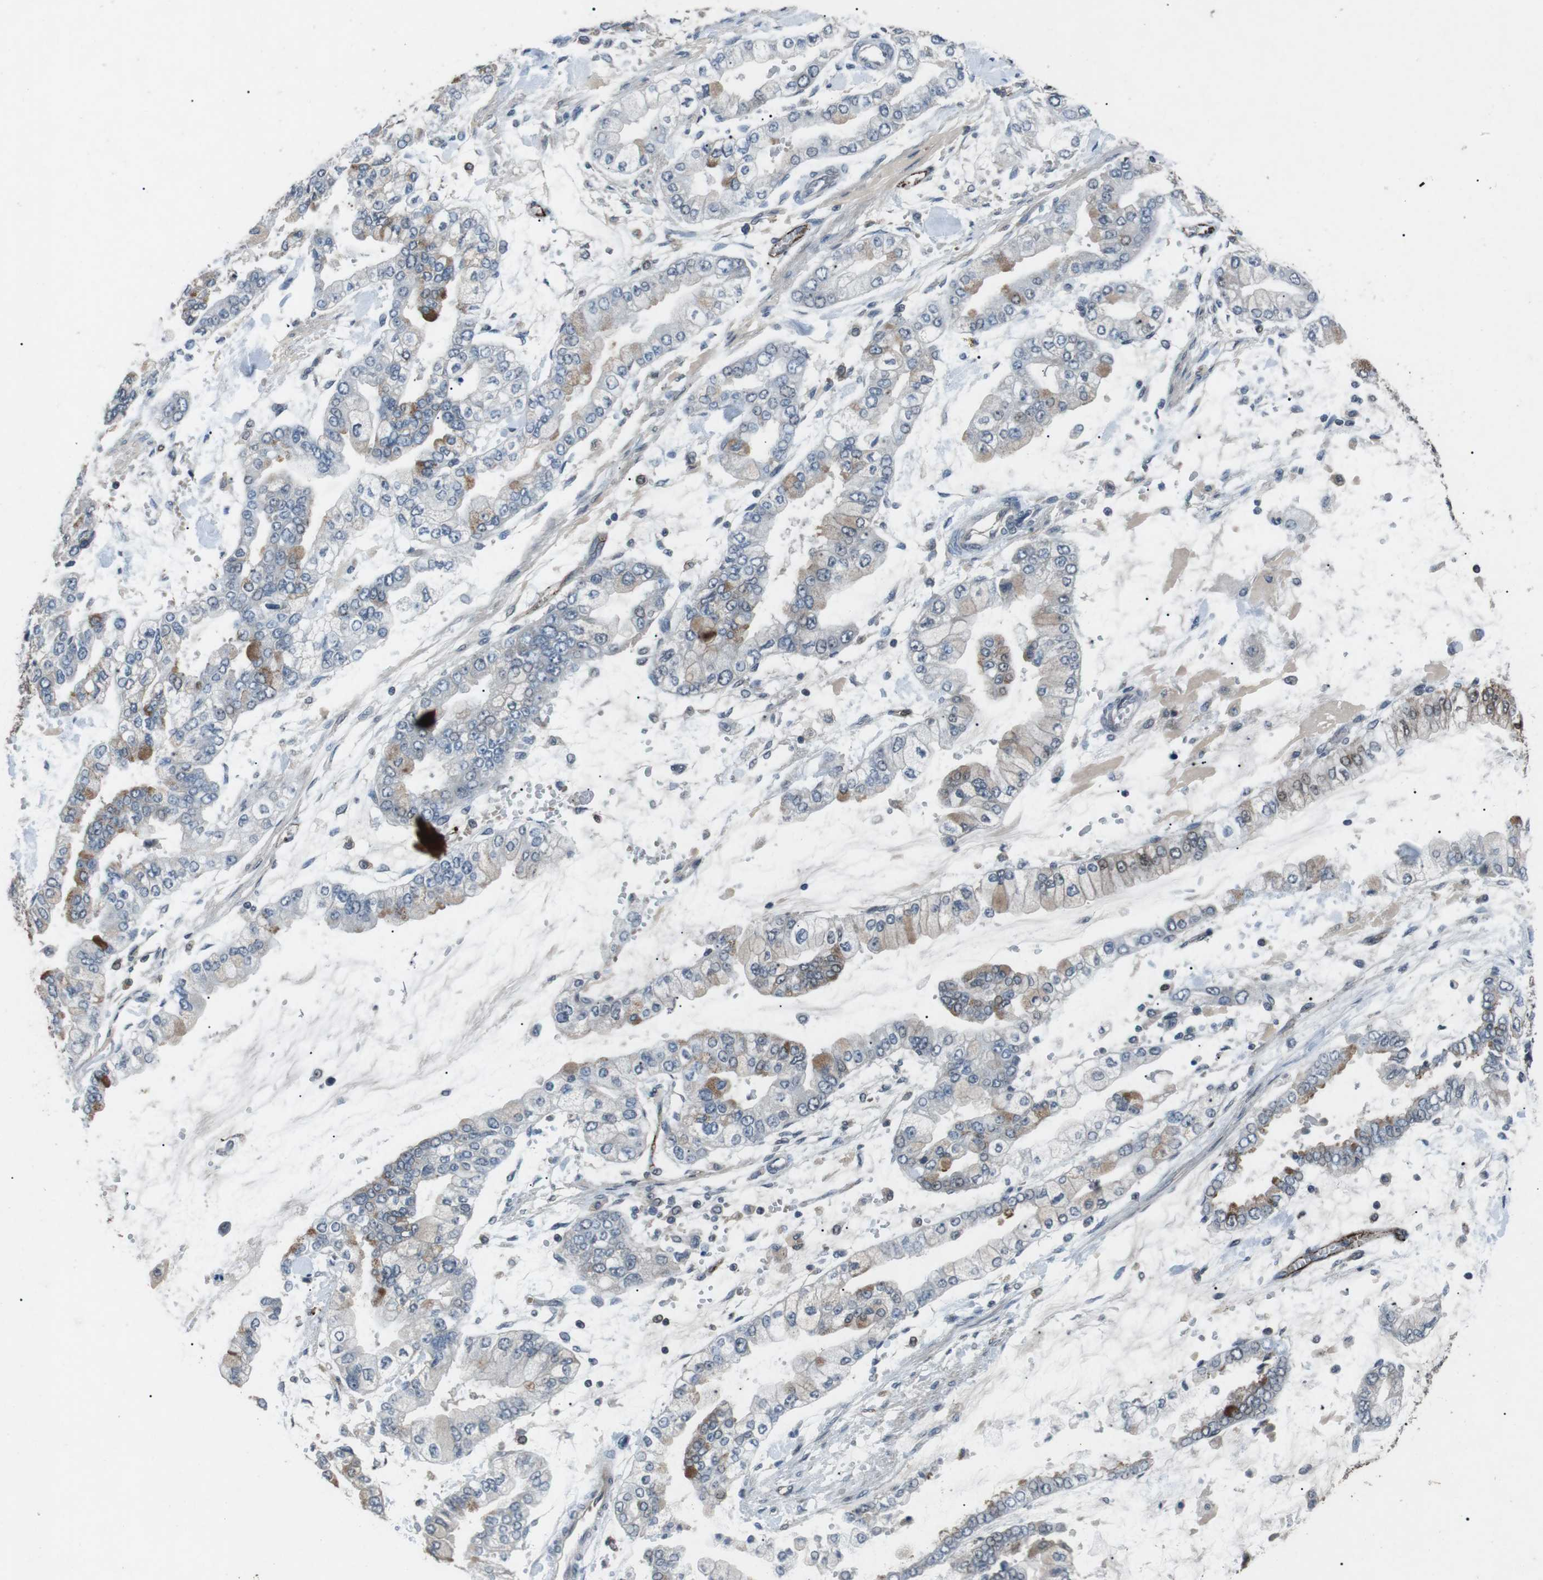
{"staining": {"intensity": "moderate", "quantity": "<25%", "location": "cytoplasmic/membranous"}, "tissue": "stomach cancer", "cell_type": "Tumor cells", "image_type": "cancer", "snomed": [{"axis": "morphology", "description": "Normal tissue, NOS"}, {"axis": "morphology", "description": "Adenocarcinoma, NOS"}, {"axis": "topography", "description": "Stomach, upper"}, {"axis": "topography", "description": "Stomach"}], "caption": "Stomach cancer (adenocarcinoma) stained for a protein shows moderate cytoplasmic/membranous positivity in tumor cells.", "gene": "NEK7", "patient": {"sex": "male", "age": 76}}